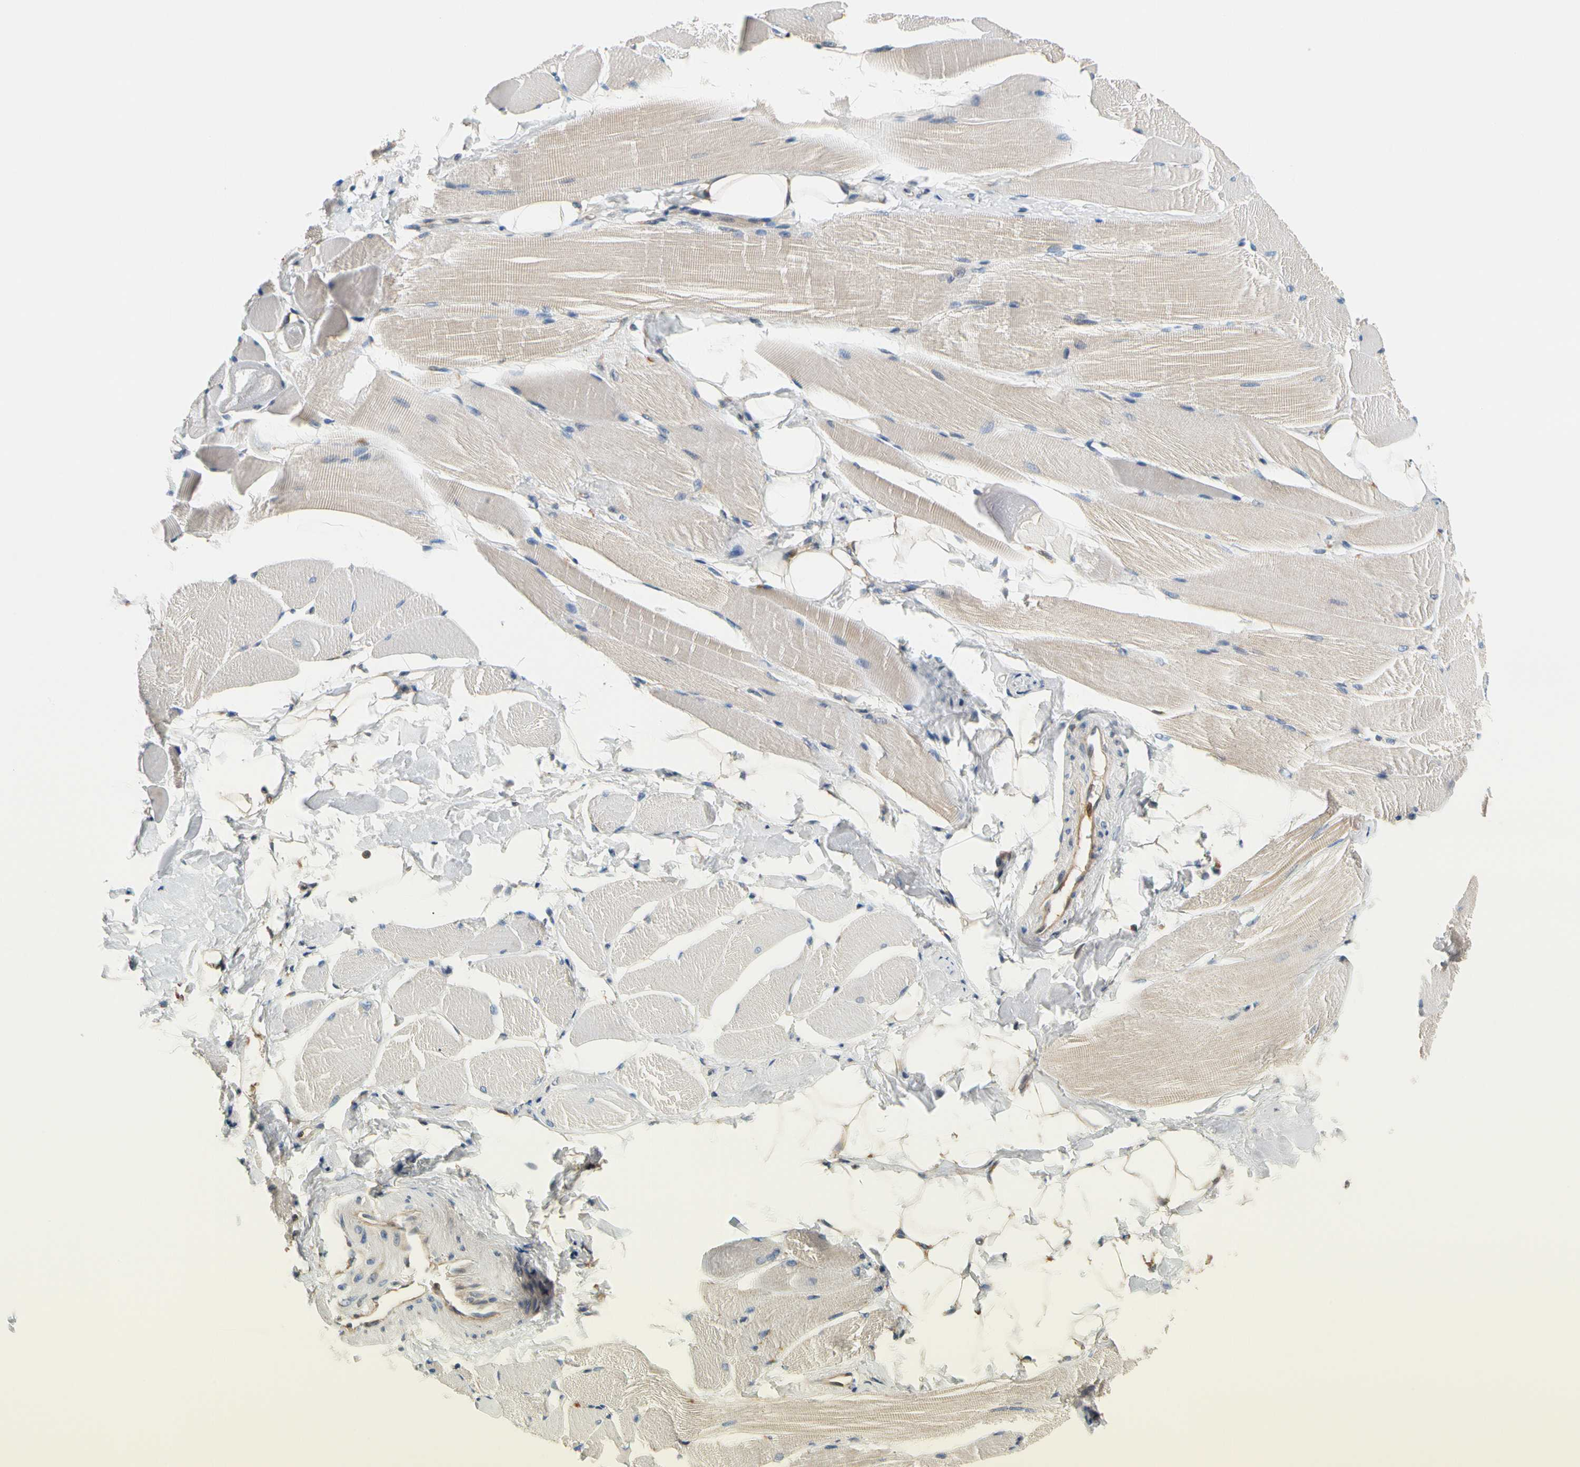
{"staining": {"intensity": "weak", "quantity": "25%-75%", "location": "cytoplasmic/membranous"}, "tissue": "skeletal muscle", "cell_type": "Myocytes", "image_type": "normal", "snomed": [{"axis": "morphology", "description": "Normal tissue, NOS"}, {"axis": "topography", "description": "Skeletal muscle"}, {"axis": "topography", "description": "Peripheral nerve tissue"}], "caption": "DAB immunohistochemical staining of normal human skeletal muscle demonstrates weak cytoplasmic/membranous protein positivity in about 25%-75% of myocytes. (brown staining indicates protein expression, while blue staining denotes nuclei).", "gene": "GPSM2", "patient": {"sex": "female", "age": 84}}